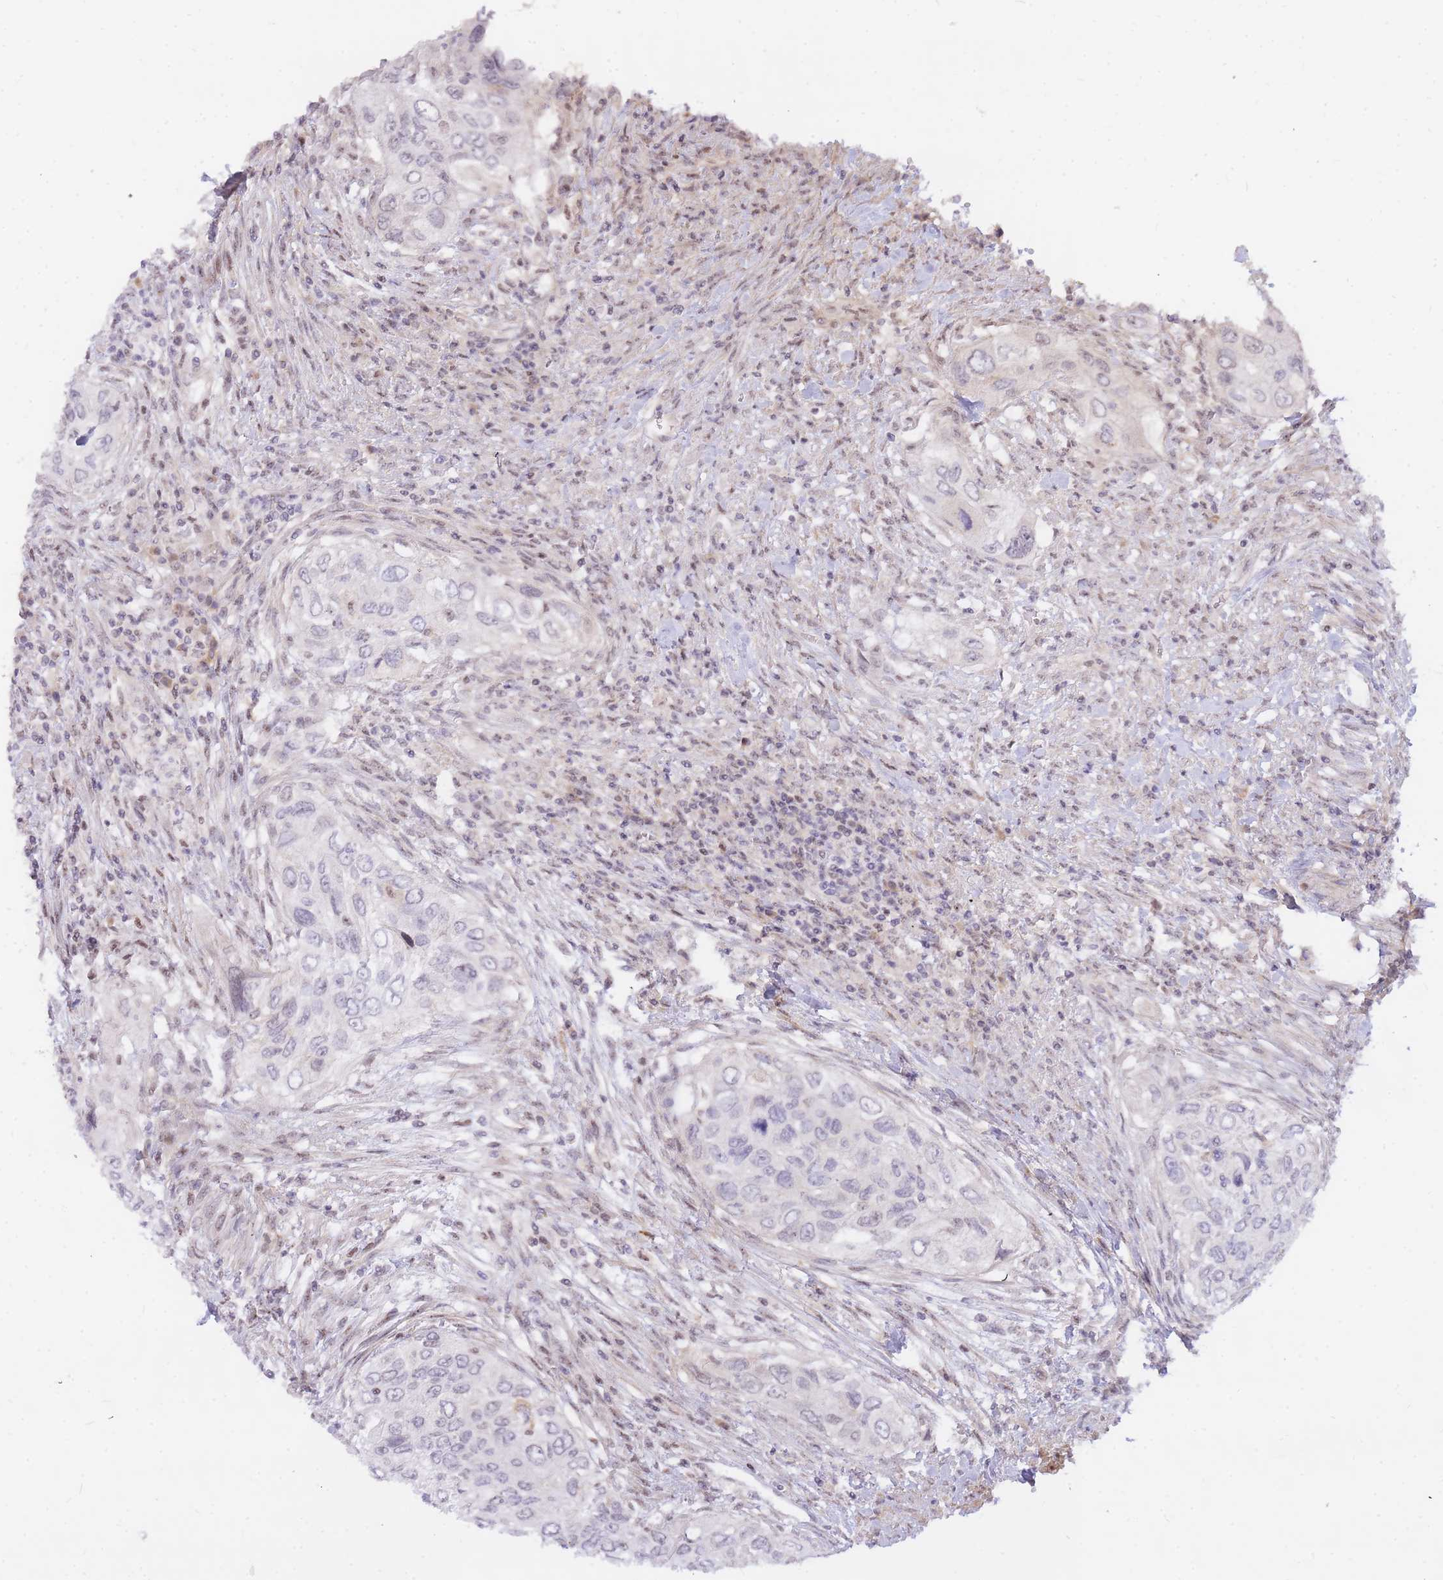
{"staining": {"intensity": "negative", "quantity": "none", "location": "none"}, "tissue": "urothelial cancer", "cell_type": "Tumor cells", "image_type": "cancer", "snomed": [{"axis": "morphology", "description": "Urothelial carcinoma, High grade"}, {"axis": "topography", "description": "Urinary bladder"}], "caption": "Immunohistochemistry (IHC) of urothelial cancer demonstrates no positivity in tumor cells.", "gene": "TLE2", "patient": {"sex": "female", "age": 60}}